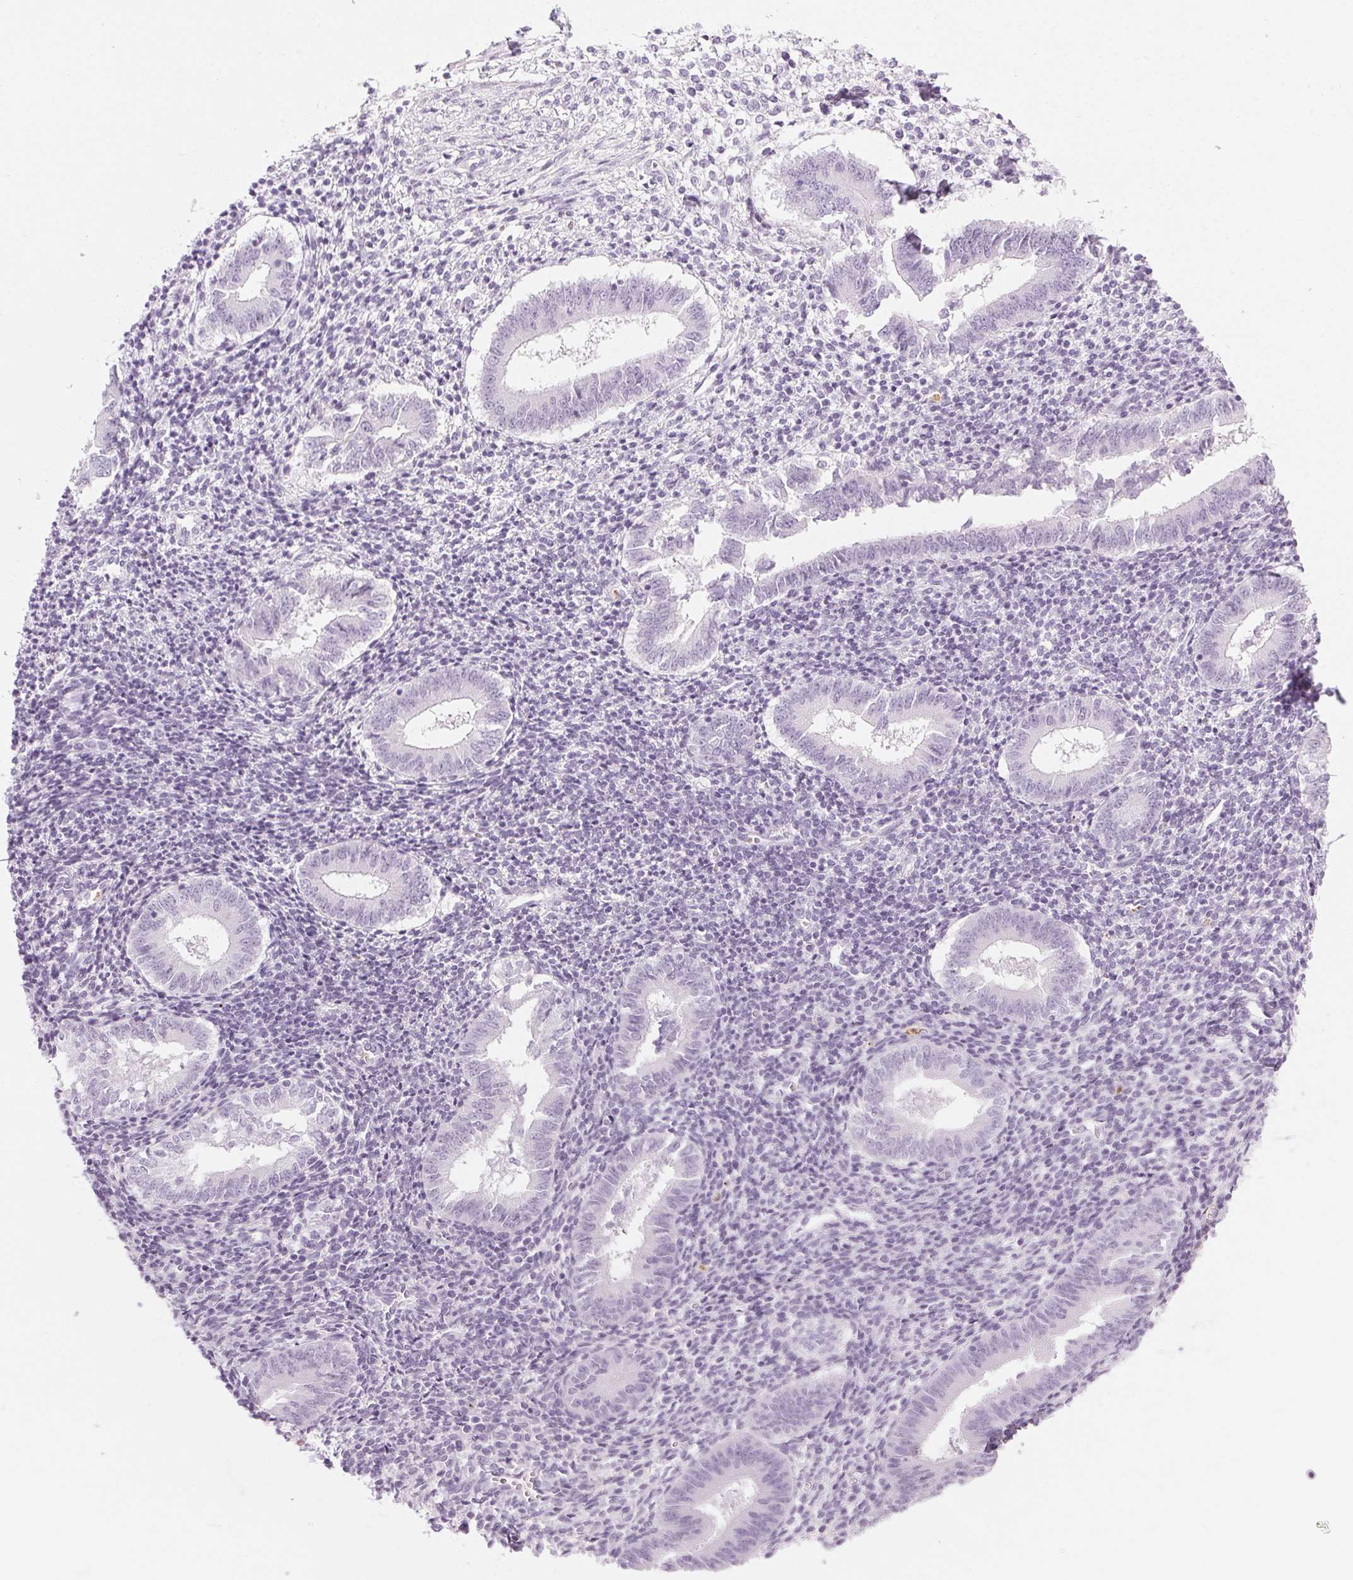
{"staining": {"intensity": "negative", "quantity": "none", "location": "none"}, "tissue": "endometrium", "cell_type": "Cells in endometrial stroma", "image_type": "normal", "snomed": [{"axis": "morphology", "description": "Normal tissue, NOS"}, {"axis": "topography", "description": "Endometrium"}], "caption": "The micrograph reveals no significant expression in cells in endometrial stroma of endometrium.", "gene": "MPO", "patient": {"sex": "female", "age": 25}}